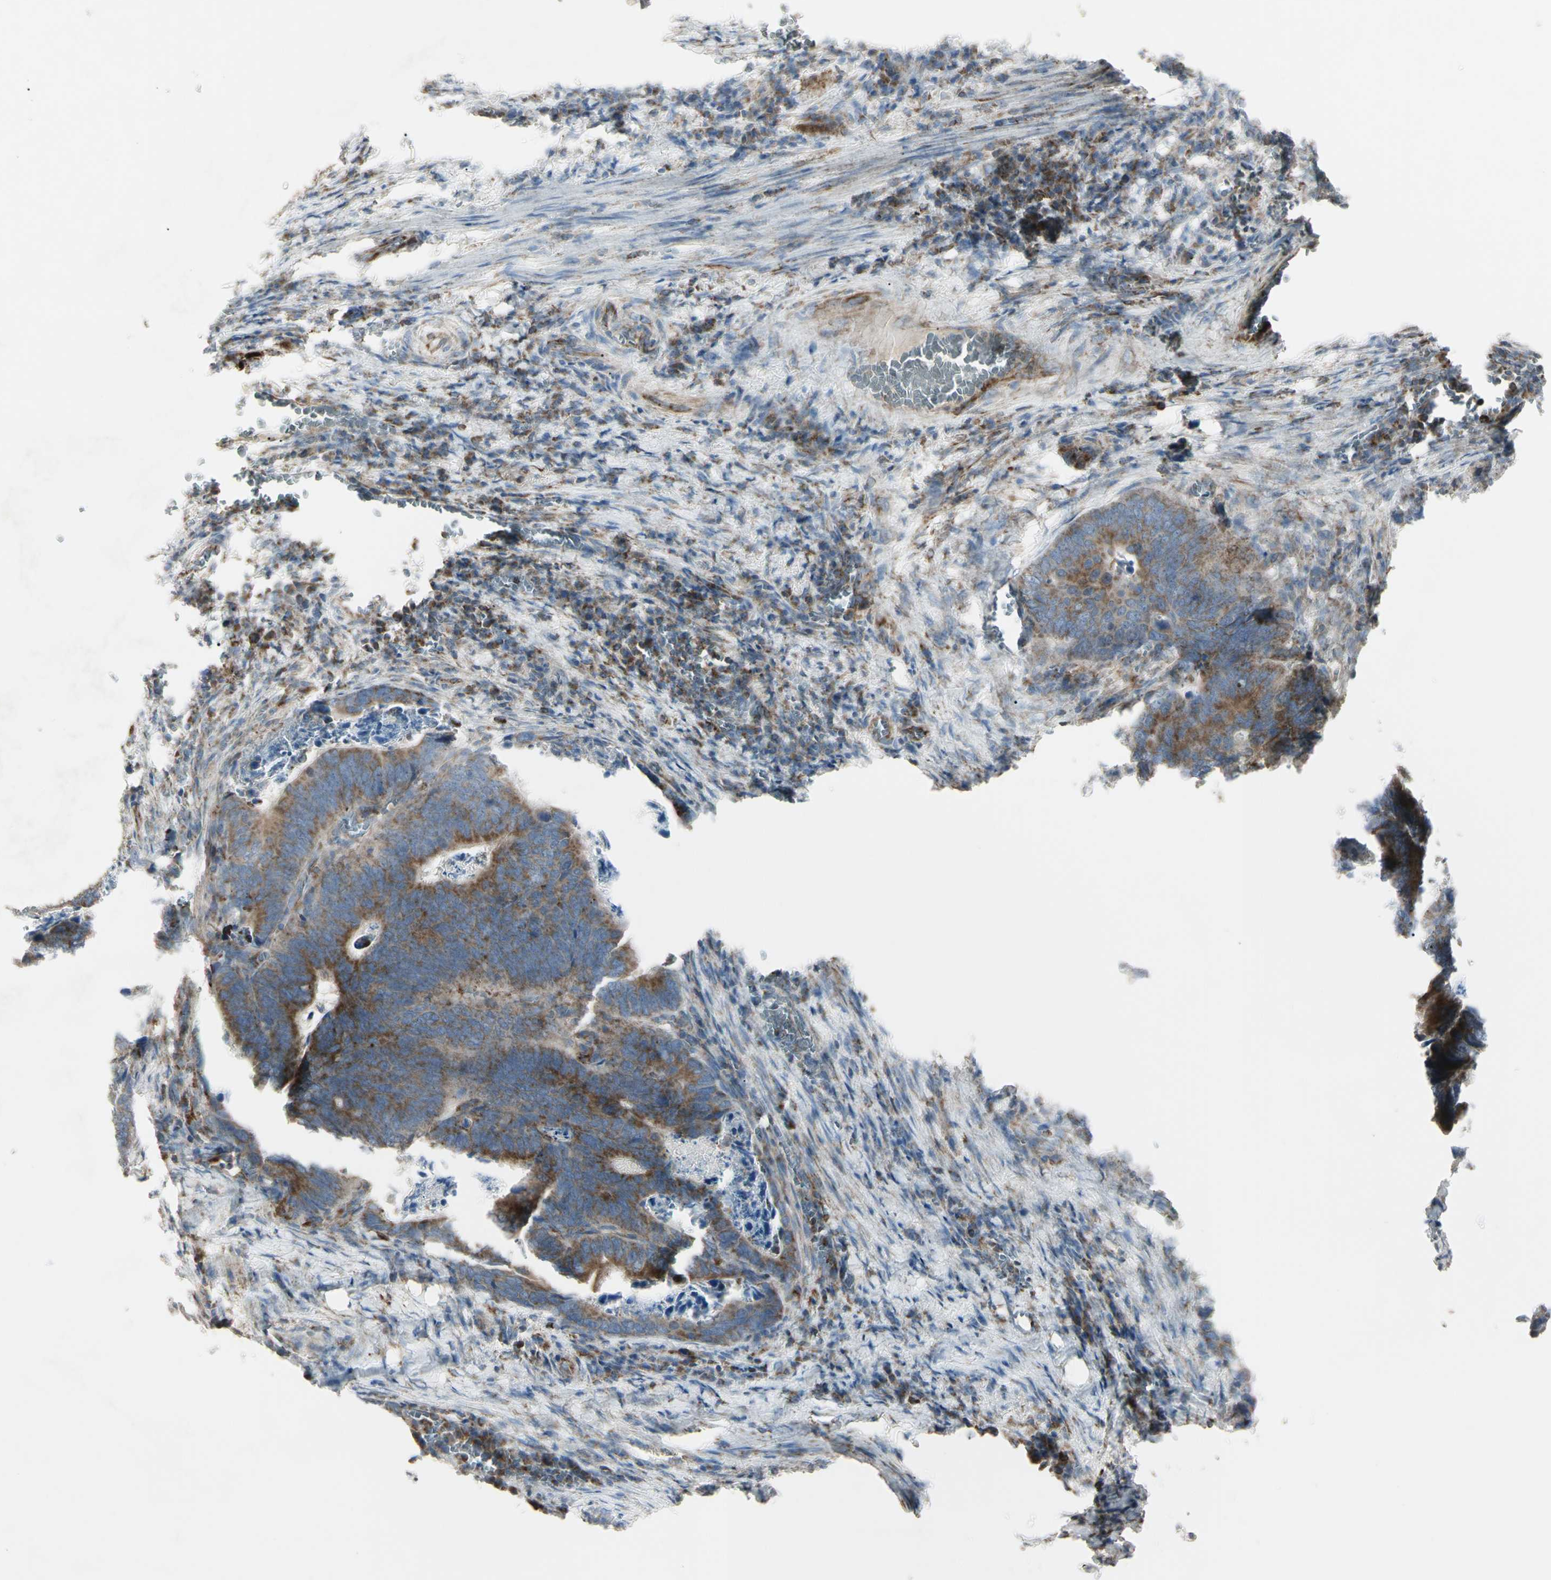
{"staining": {"intensity": "moderate", "quantity": ">75%", "location": "cytoplasmic/membranous"}, "tissue": "colorectal cancer", "cell_type": "Tumor cells", "image_type": "cancer", "snomed": [{"axis": "morphology", "description": "Adenocarcinoma, NOS"}, {"axis": "topography", "description": "Colon"}], "caption": "Colorectal cancer stained with immunohistochemistry (IHC) shows moderate cytoplasmic/membranous expression in approximately >75% of tumor cells.", "gene": "CYB5R1", "patient": {"sex": "male", "age": 72}}